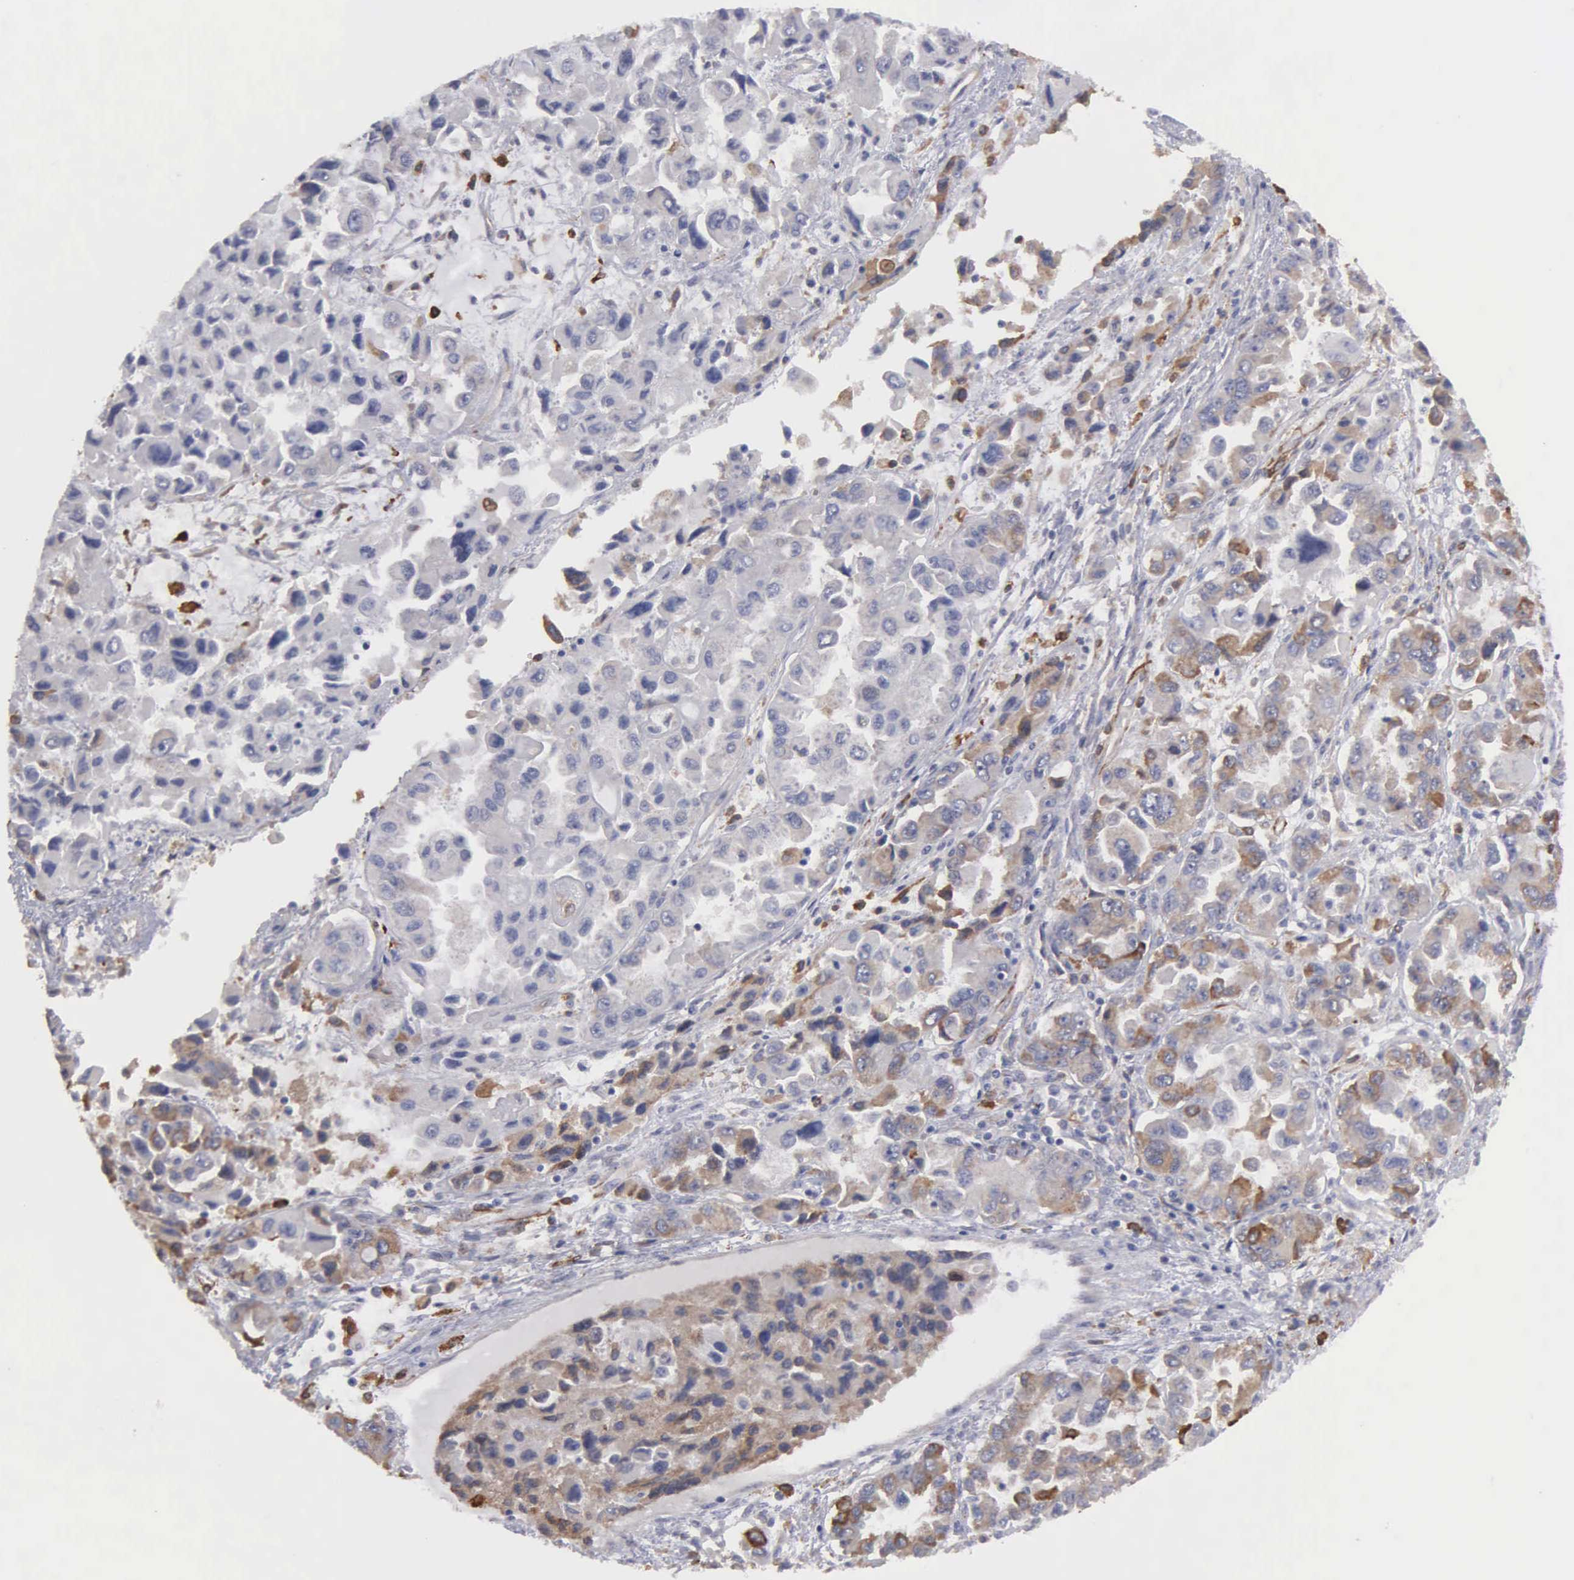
{"staining": {"intensity": "moderate", "quantity": "<25%", "location": "cytoplasmic/membranous"}, "tissue": "ovarian cancer", "cell_type": "Tumor cells", "image_type": "cancer", "snomed": [{"axis": "morphology", "description": "Cystadenocarcinoma, serous, NOS"}, {"axis": "topography", "description": "Ovary"}], "caption": "This is a photomicrograph of immunohistochemistry (IHC) staining of ovarian cancer (serous cystadenocarcinoma), which shows moderate expression in the cytoplasmic/membranous of tumor cells.", "gene": "LIN52", "patient": {"sex": "female", "age": 84}}